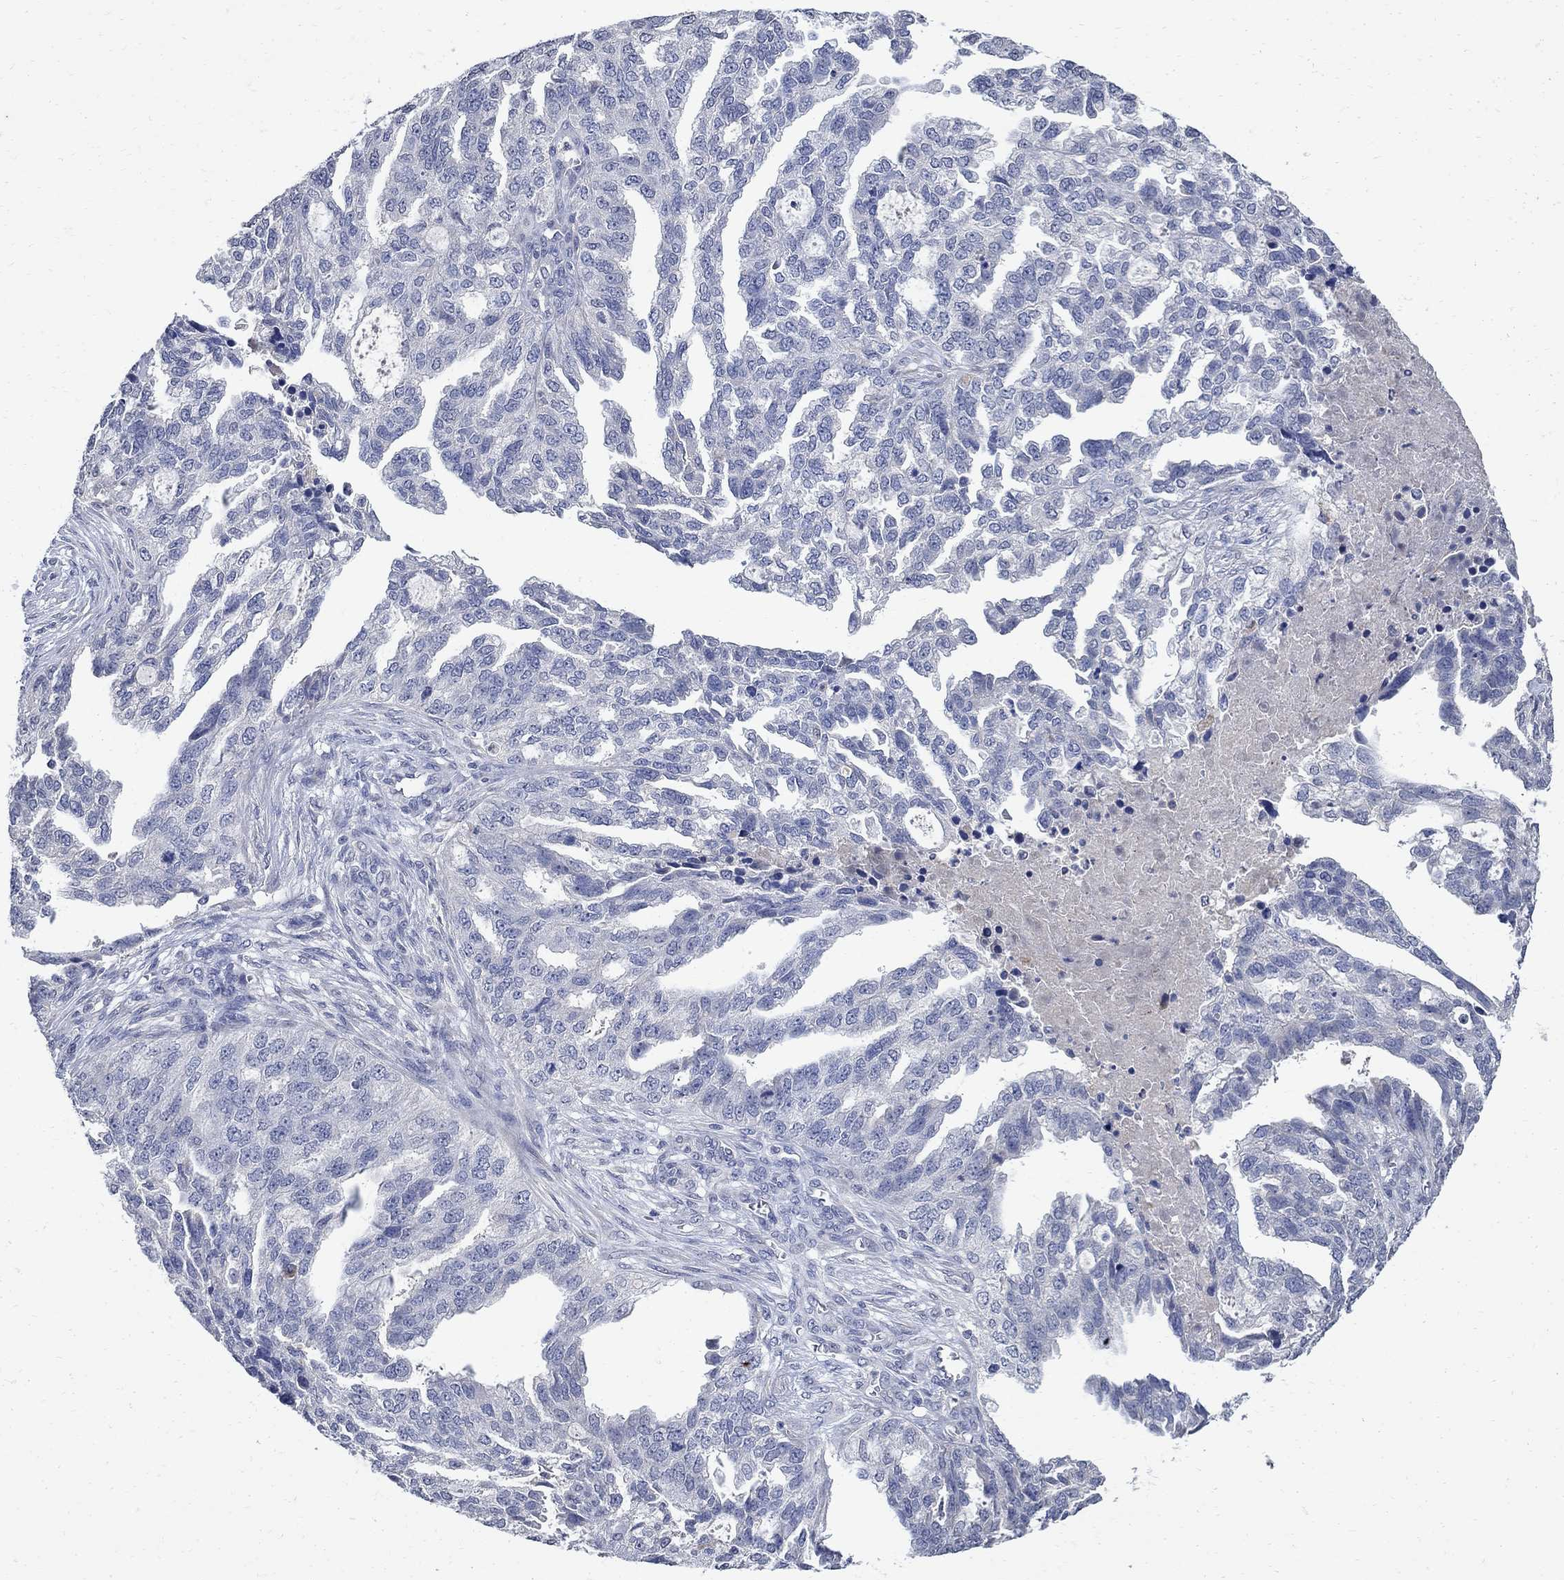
{"staining": {"intensity": "negative", "quantity": "none", "location": "none"}, "tissue": "ovarian cancer", "cell_type": "Tumor cells", "image_type": "cancer", "snomed": [{"axis": "morphology", "description": "Cystadenocarcinoma, serous, NOS"}, {"axis": "topography", "description": "Ovary"}], "caption": "Ovarian serous cystadenocarcinoma was stained to show a protein in brown. There is no significant staining in tumor cells.", "gene": "TMEM169", "patient": {"sex": "female", "age": 51}}